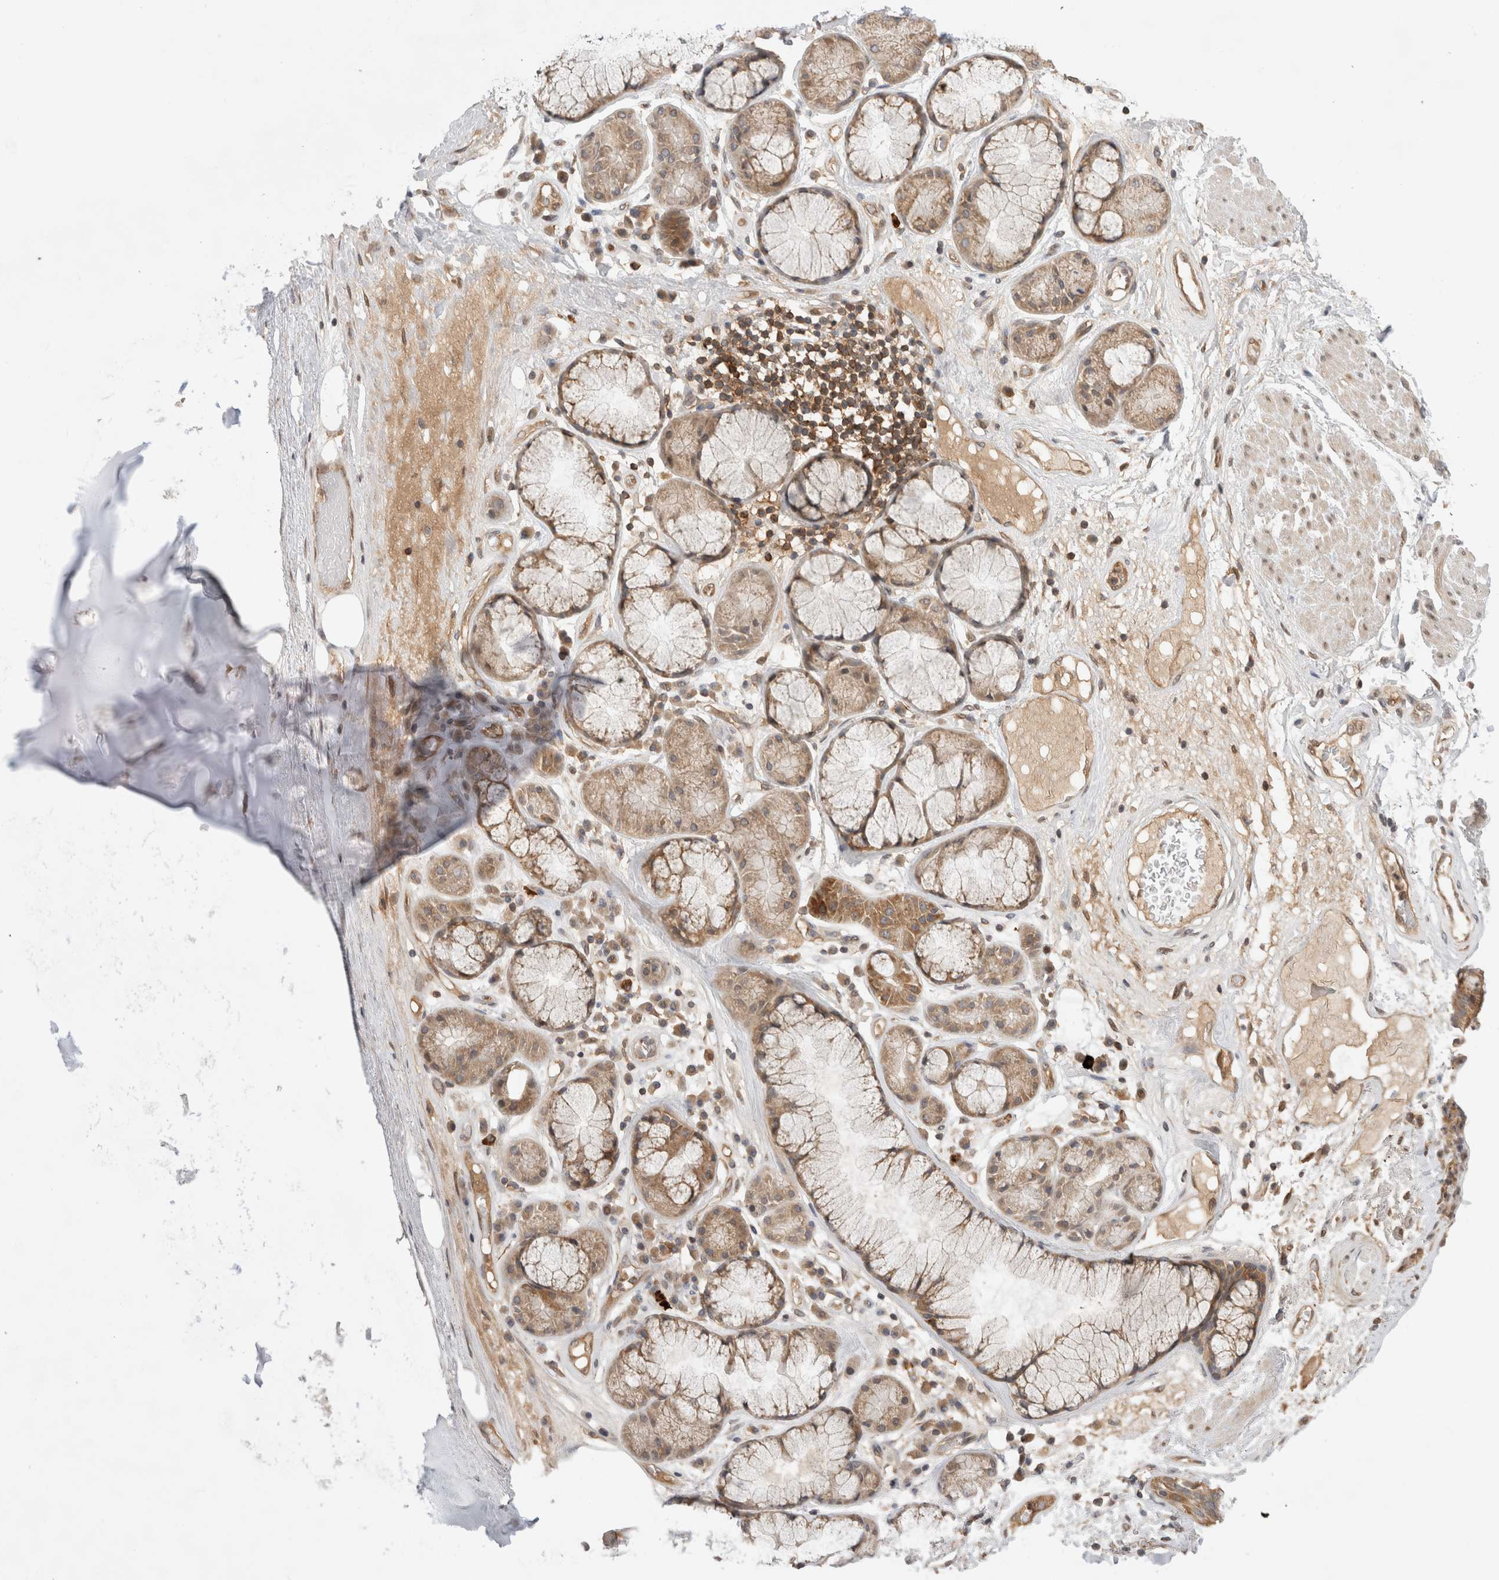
{"staining": {"intensity": "negative", "quantity": "none", "location": "none"}, "tissue": "adipose tissue", "cell_type": "Adipocytes", "image_type": "normal", "snomed": [{"axis": "morphology", "description": "Normal tissue, NOS"}, {"axis": "topography", "description": "Bronchus"}], "caption": "Immunohistochemistry (IHC) photomicrograph of unremarkable adipose tissue: human adipose tissue stained with DAB exhibits no significant protein staining in adipocytes. The staining is performed using DAB brown chromogen with nuclei counter-stained in using hematoxylin.", "gene": "NFKB1", "patient": {"sex": "male", "age": 66}}